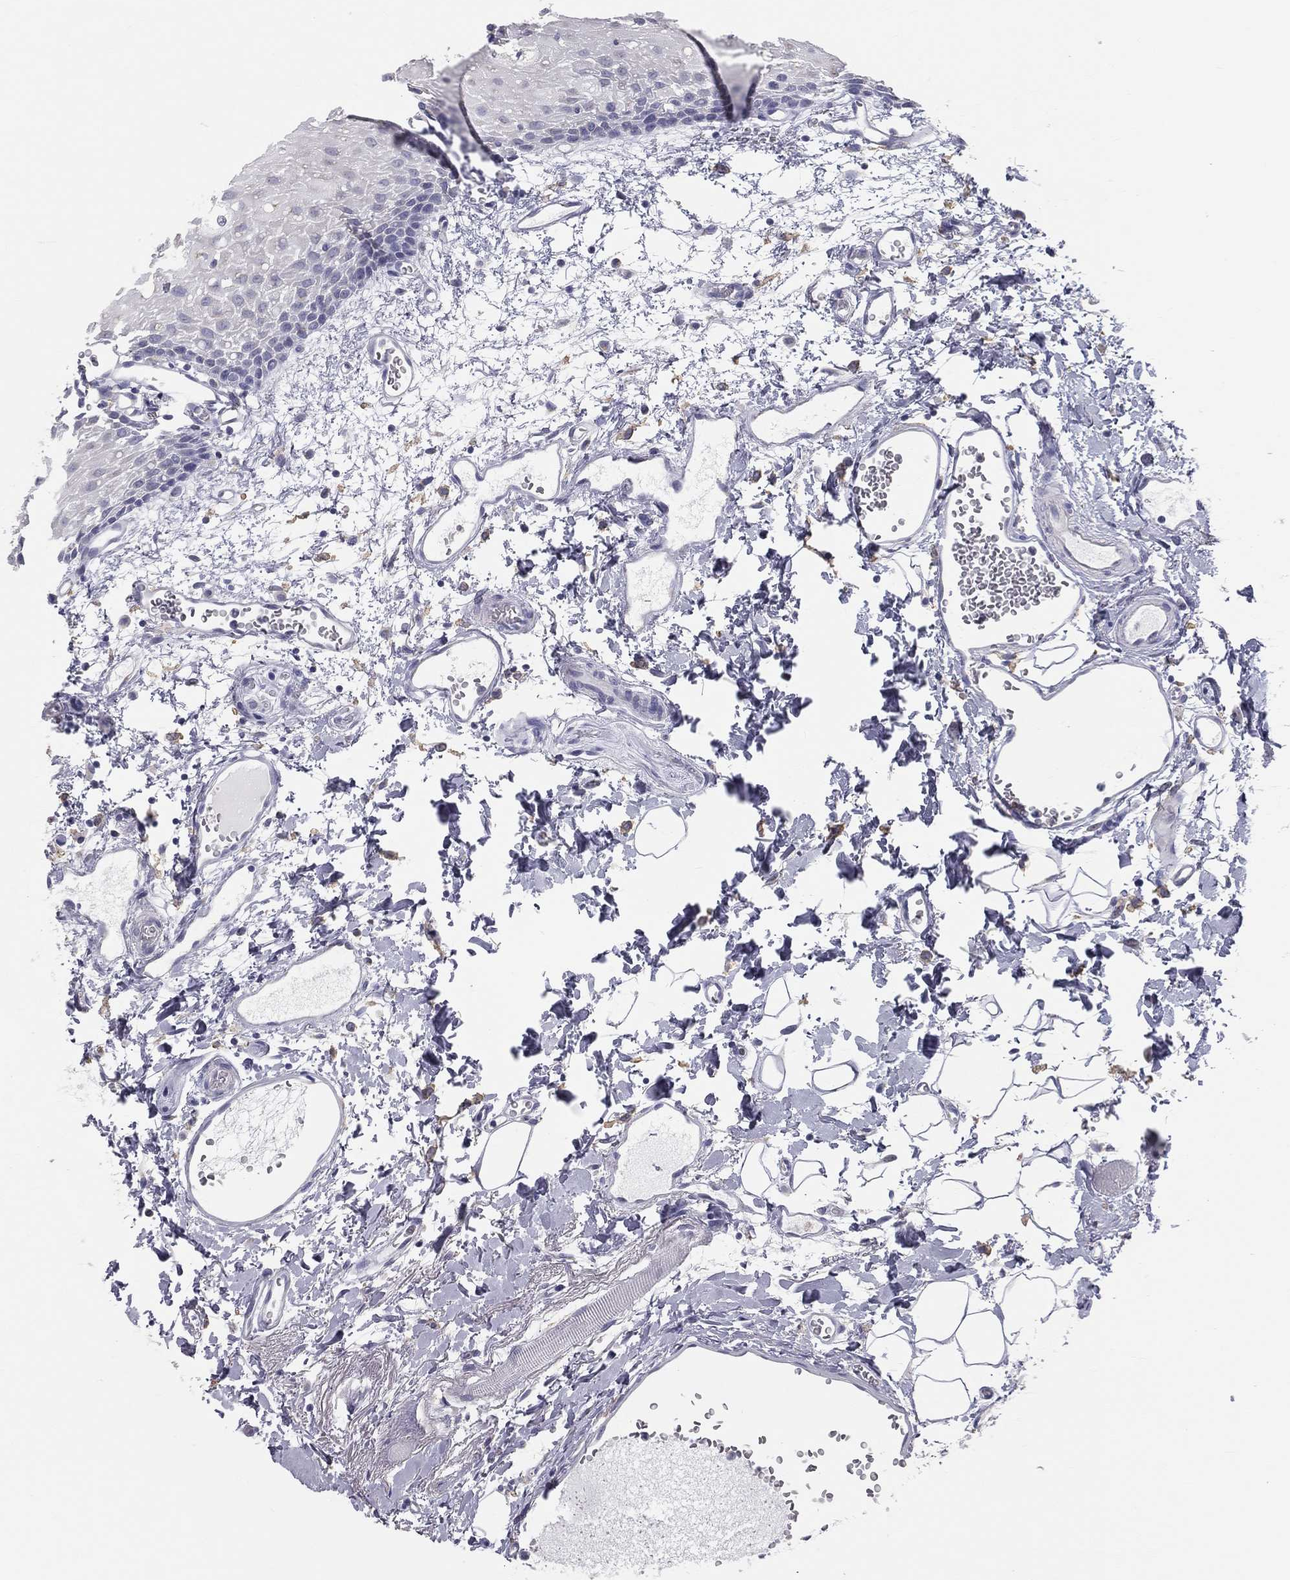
{"staining": {"intensity": "negative", "quantity": "none", "location": "none"}, "tissue": "oral mucosa", "cell_type": "Squamous epithelial cells", "image_type": "normal", "snomed": [{"axis": "morphology", "description": "Normal tissue, NOS"}, {"axis": "morphology", "description": "Squamous cell carcinoma, NOS"}, {"axis": "topography", "description": "Oral tissue"}, {"axis": "topography", "description": "Head-Neck"}], "caption": "Human oral mucosa stained for a protein using IHC reveals no staining in squamous epithelial cells.", "gene": "MUC13", "patient": {"sex": "female", "age": 70}}